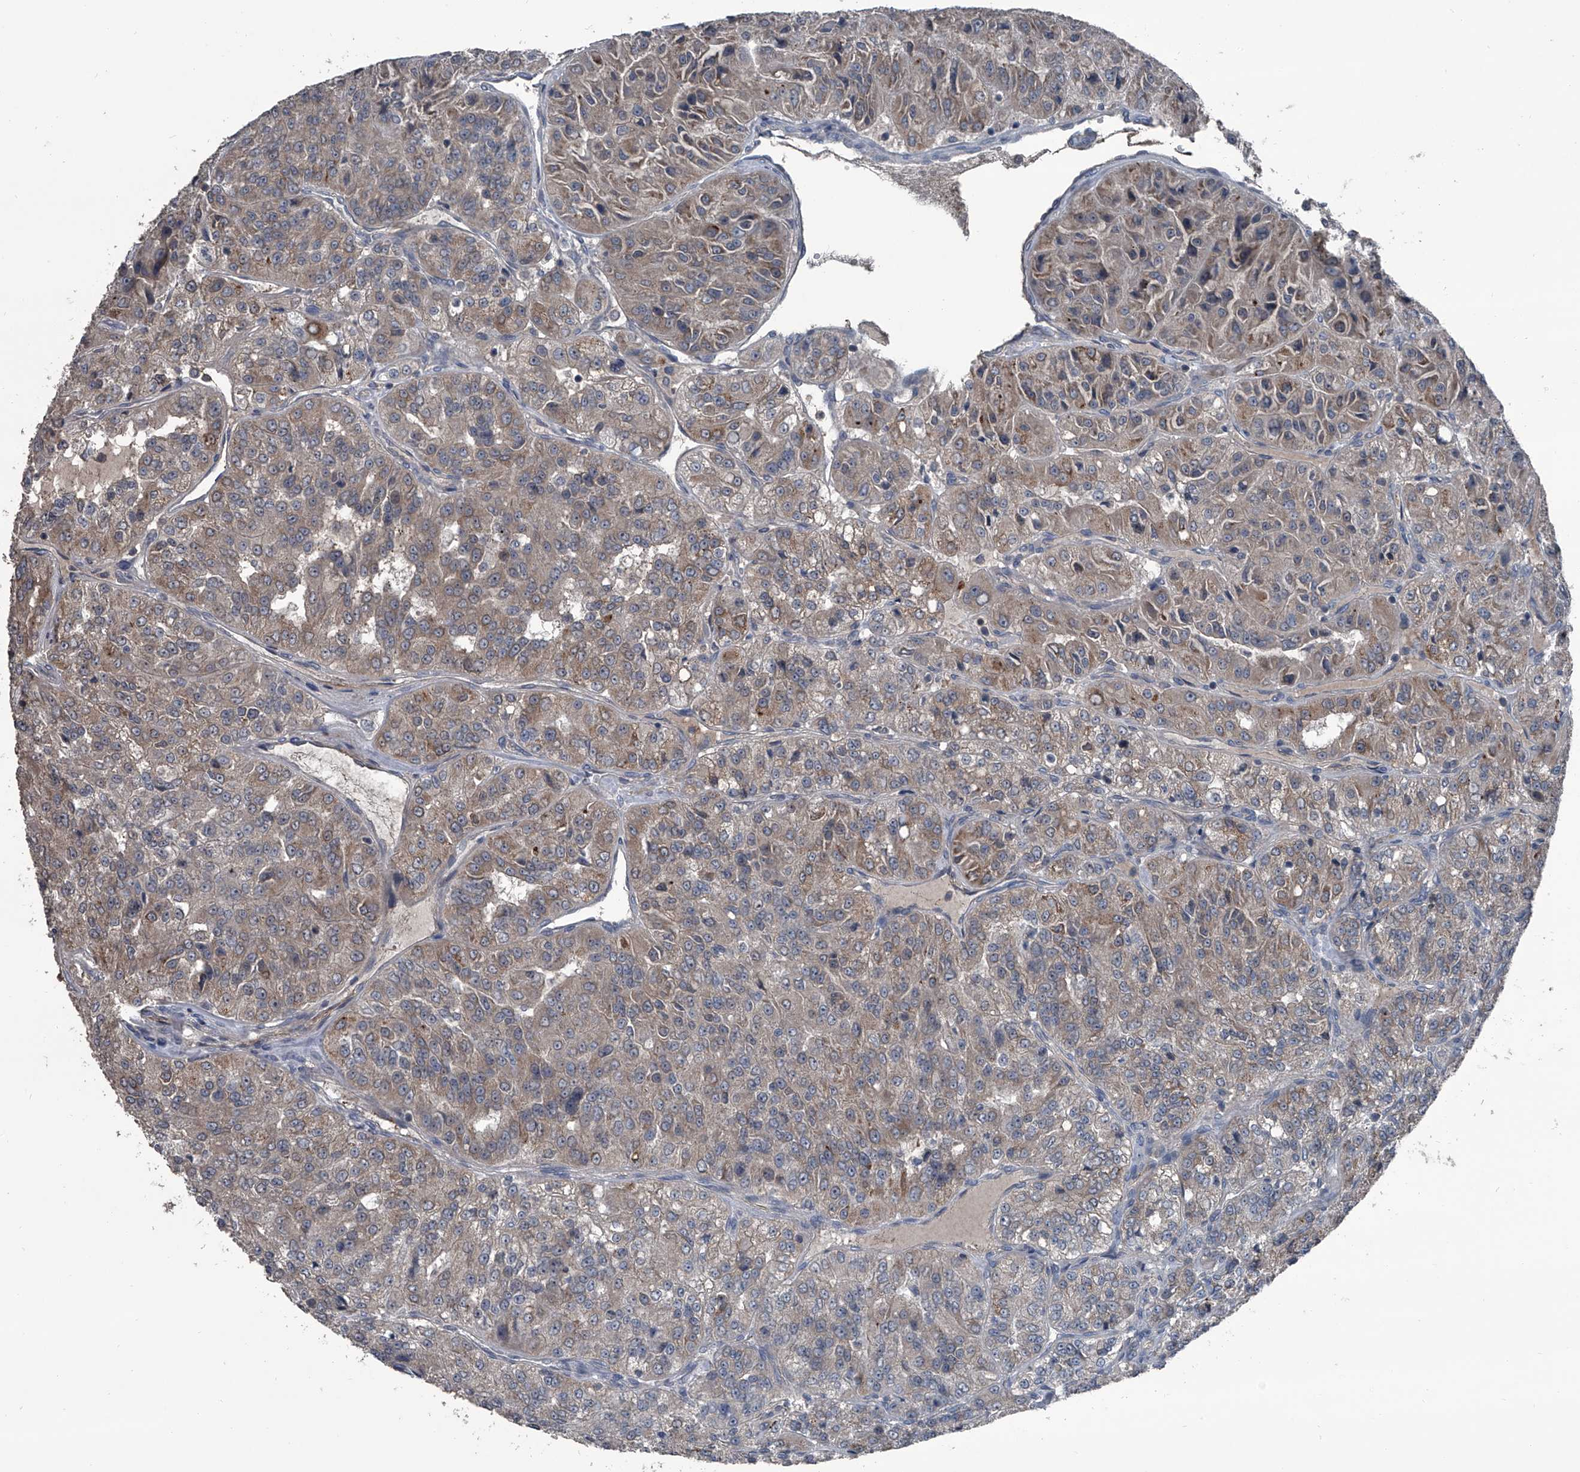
{"staining": {"intensity": "moderate", "quantity": "25%-75%", "location": "cytoplasmic/membranous"}, "tissue": "renal cancer", "cell_type": "Tumor cells", "image_type": "cancer", "snomed": [{"axis": "morphology", "description": "Adenocarcinoma, NOS"}, {"axis": "topography", "description": "Kidney"}], "caption": "Tumor cells demonstrate moderate cytoplasmic/membranous staining in about 25%-75% of cells in renal cancer.", "gene": "OARD1", "patient": {"sex": "female", "age": 63}}